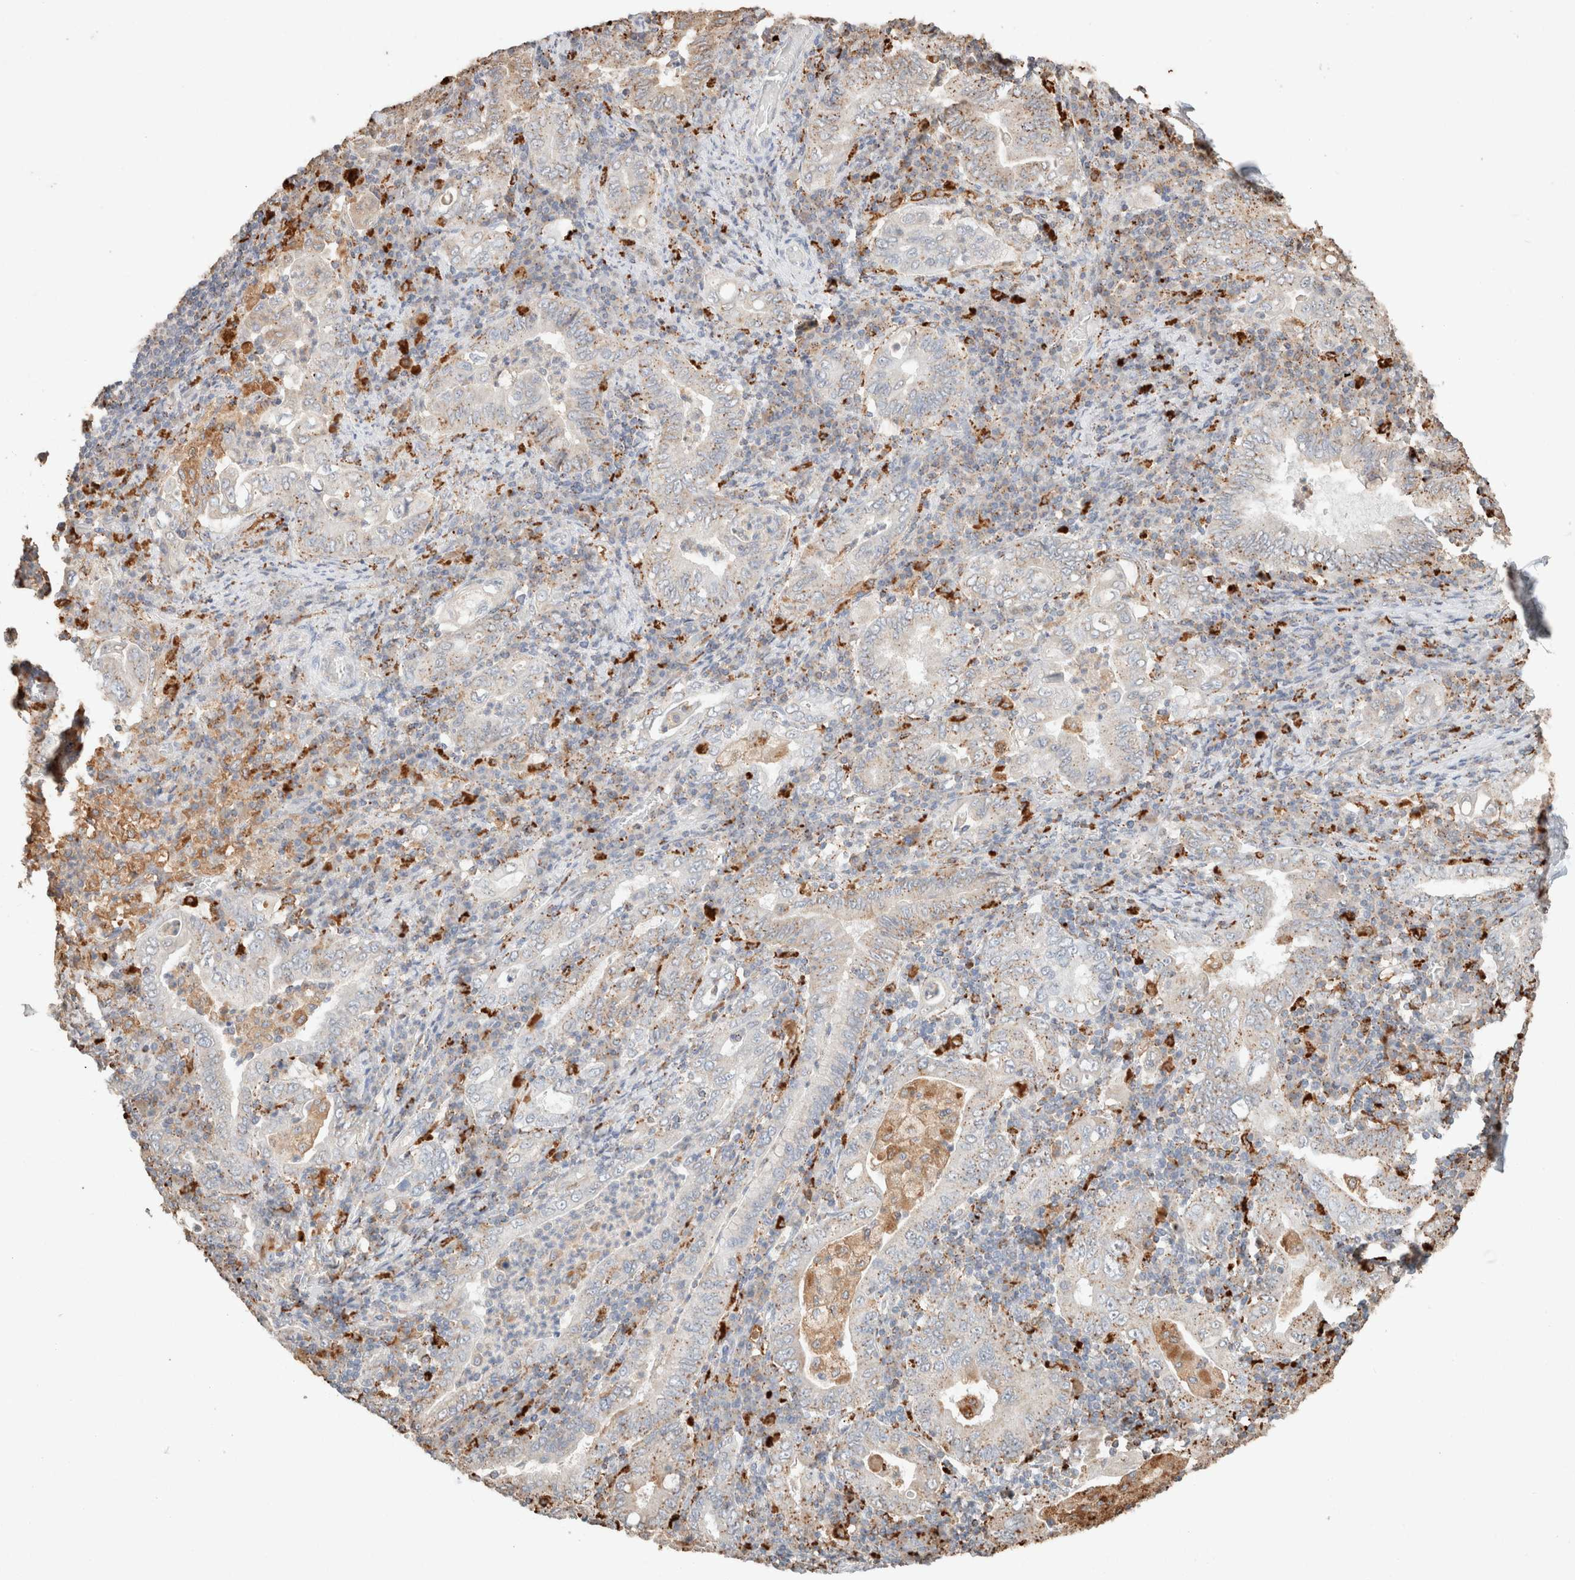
{"staining": {"intensity": "weak", "quantity": "25%-75%", "location": "cytoplasmic/membranous"}, "tissue": "stomach cancer", "cell_type": "Tumor cells", "image_type": "cancer", "snomed": [{"axis": "morphology", "description": "Normal tissue, NOS"}, {"axis": "morphology", "description": "Adenocarcinoma, NOS"}, {"axis": "topography", "description": "Esophagus"}, {"axis": "topography", "description": "Stomach, upper"}, {"axis": "topography", "description": "Peripheral nerve tissue"}], "caption": "Protein positivity by immunohistochemistry (IHC) reveals weak cytoplasmic/membranous staining in about 25%-75% of tumor cells in adenocarcinoma (stomach).", "gene": "CTSC", "patient": {"sex": "male", "age": 62}}